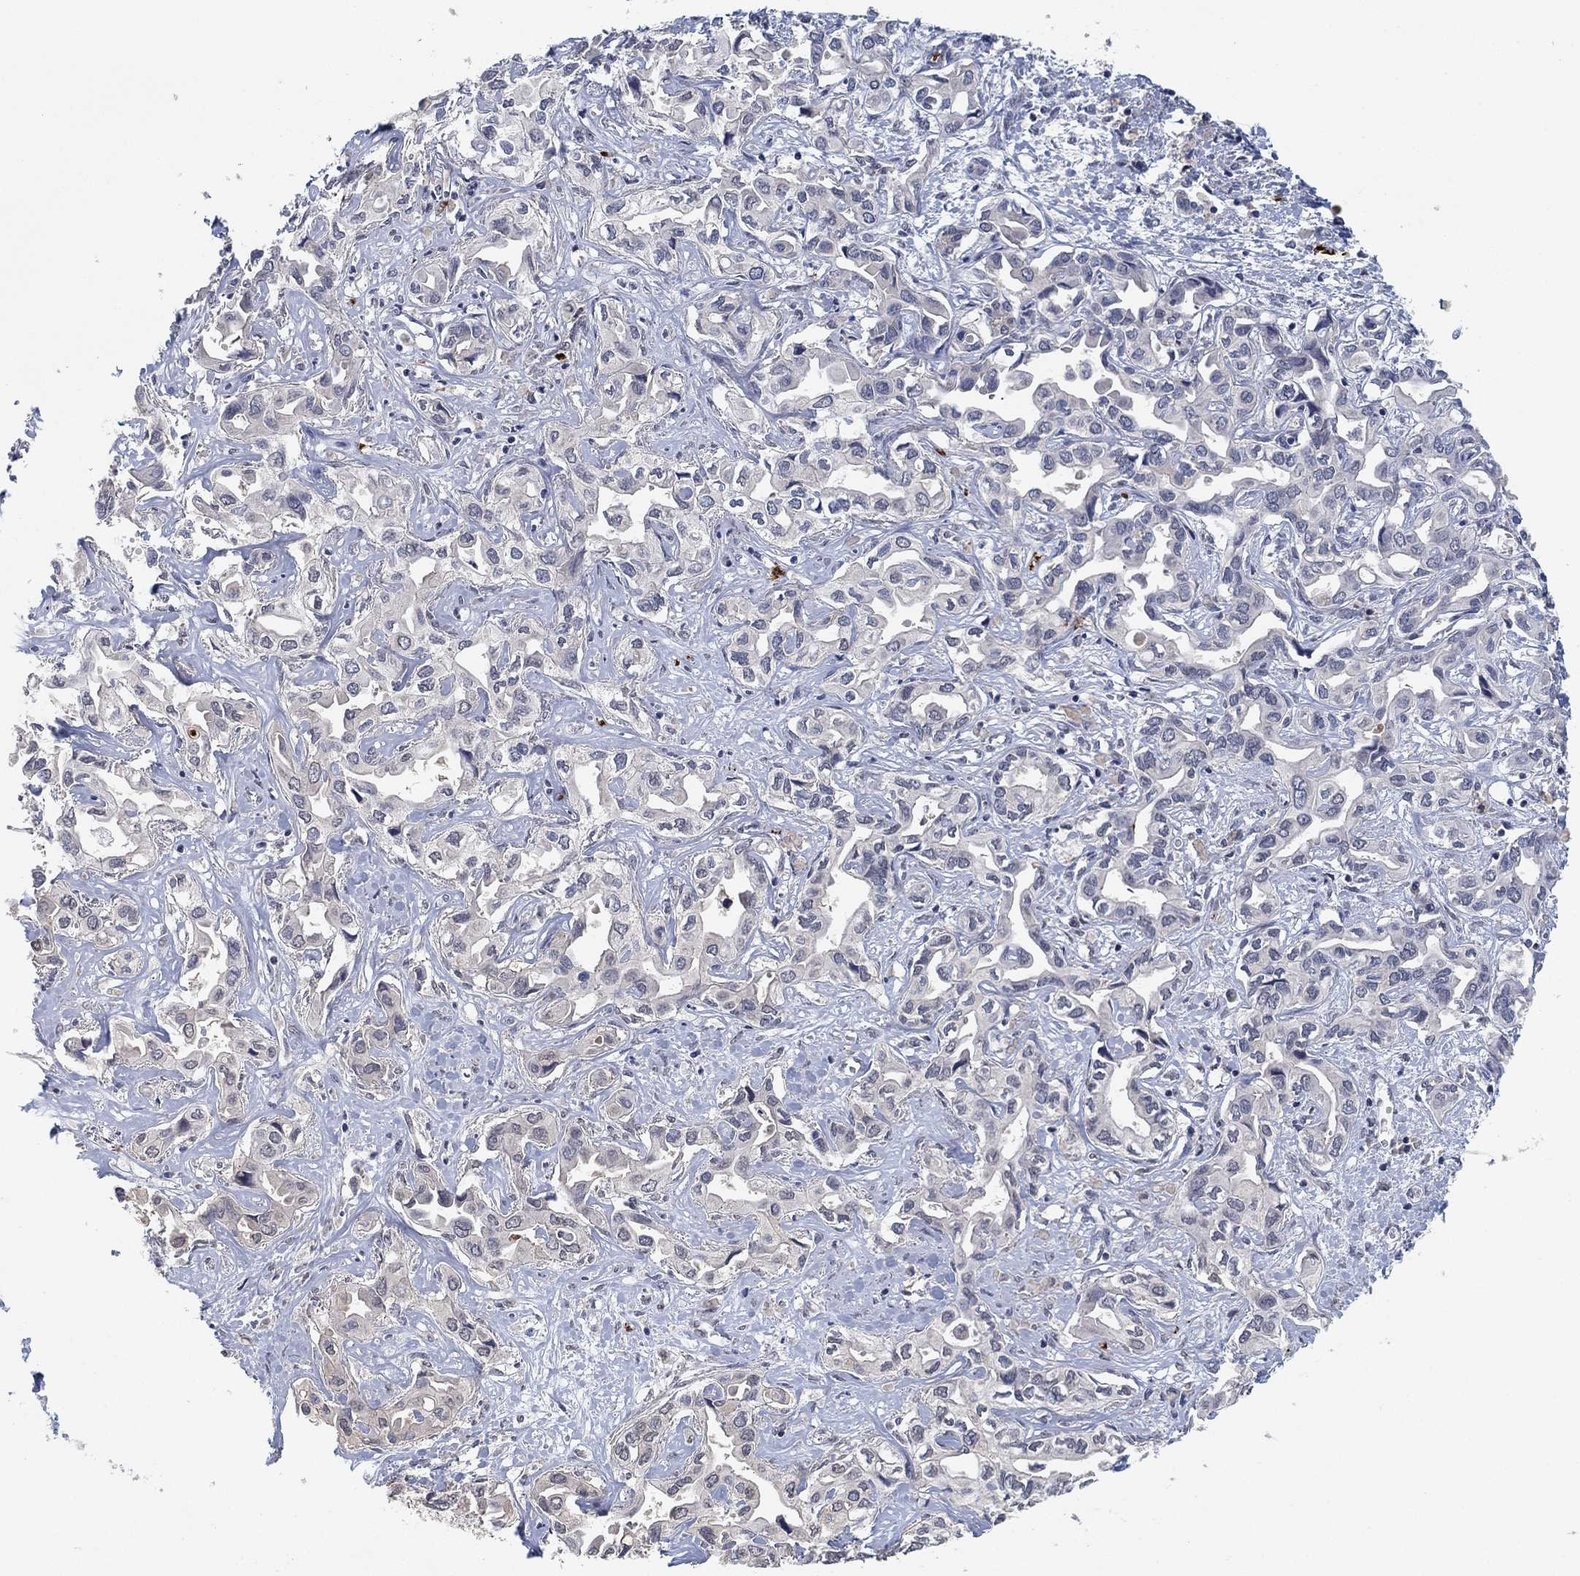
{"staining": {"intensity": "negative", "quantity": "none", "location": "none"}, "tissue": "liver cancer", "cell_type": "Tumor cells", "image_type": "cancer", "snomed": [{"axis": "morphology", "description": "Cholangiocarcinoma"}, {"axis": "topography", "description": "Liver"}], "caption": "A high-resolution histopathology image shows immunohistochemistry (IHC) staining of liver cancer (cholangiocarcinoma), which displays no significant staining in tumor cells.", "gene": "CCDC43", "patient": {"sex": "female", "age": 64}}